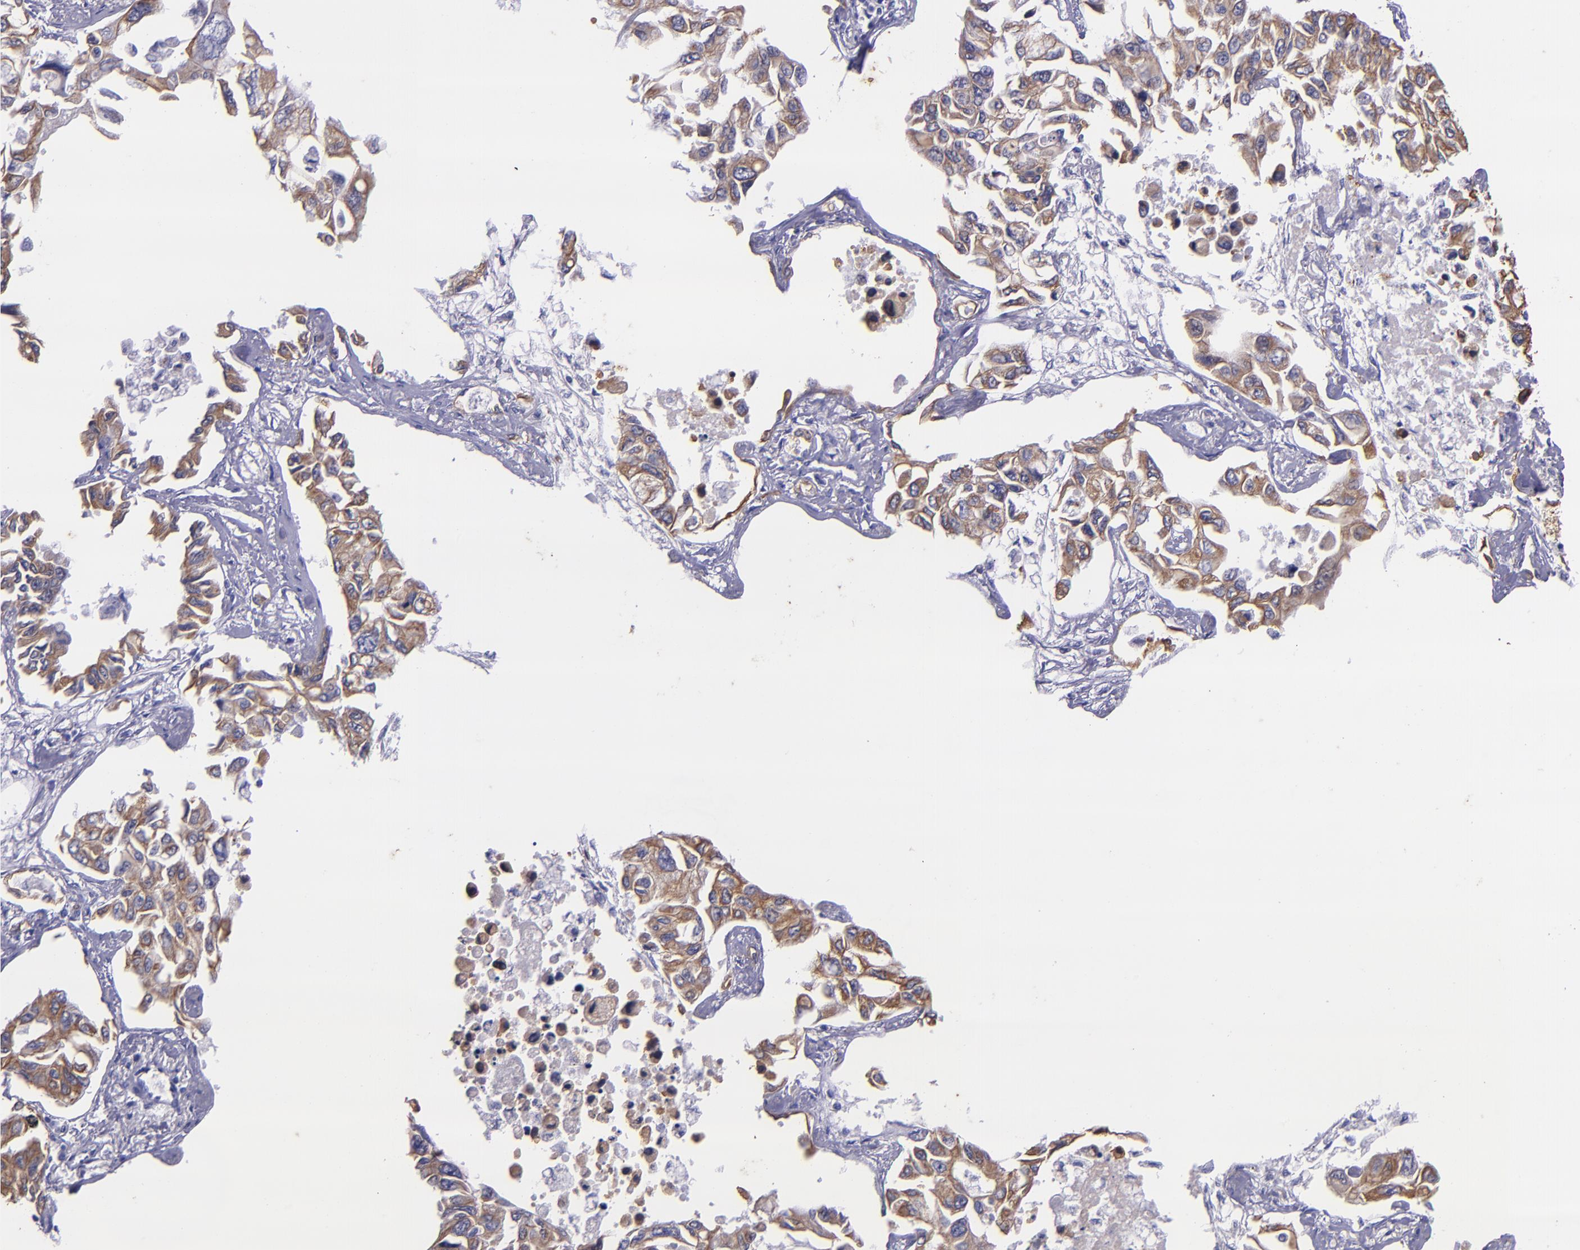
{"staining": {"intensity": "moderate", "quantity": ">75%", "location": "cytoplasmic/membranous"}, "tissue": "lung cancer", "cell_type": "Tumor cells", "image_type": "cancer", "snomed": [{"axis": "morphology", "description": "Adenocarcinoma, NOS"}, {"axis": "topography", "description": "Lung"}], "caption": "Protein staining displays moderate cytoplasmic/membranous expression in approximately >75% of tumor cells in lung adenocarcinoma.", "gene": "KRT4", "patient": {"sex": "male", "age": 64}}